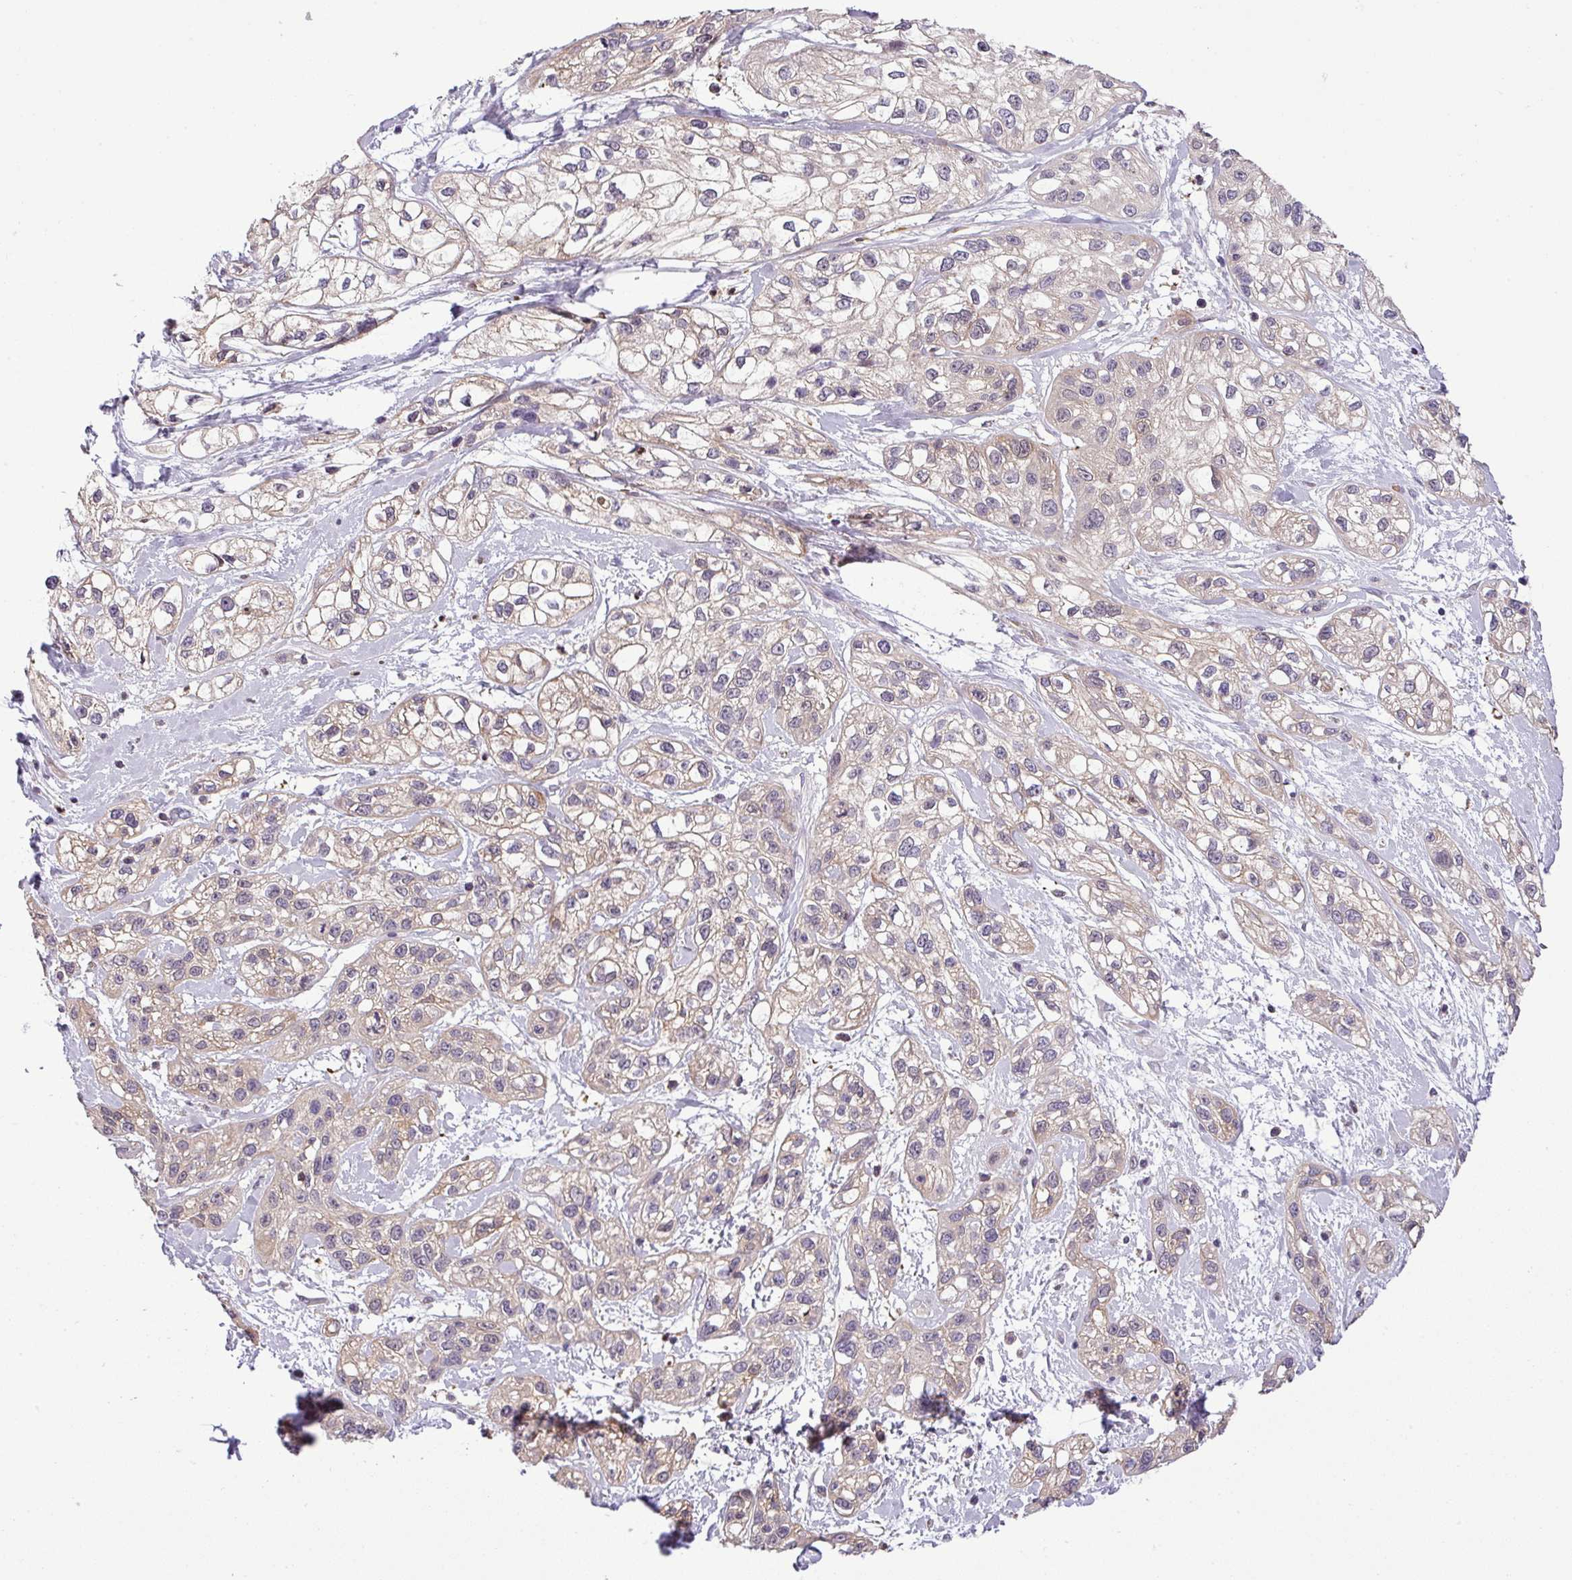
{"staining": {"intensity": "weak", "quantity": "<25%", "location": "cytoplasmic/membranous"}, "tissue": "skin cancer", "cell_type": "Tumor cells", "image_type": "cancer", "snomed": [{"axis": "morphology", "description": "Squamous cell carcinoma, NOS"}, {"axis": "topography", "description": "Skin"}], "caption": "The immunohistochemistry (IHC) histopathology image has no significant staining in tumor cells of skin cancer (squamous cell carcinoma) tissue. (DAB immunohistochemistry, high magnification).", "gene": "NBEAL2", "patient": {"sex": "male", "age": 82}}